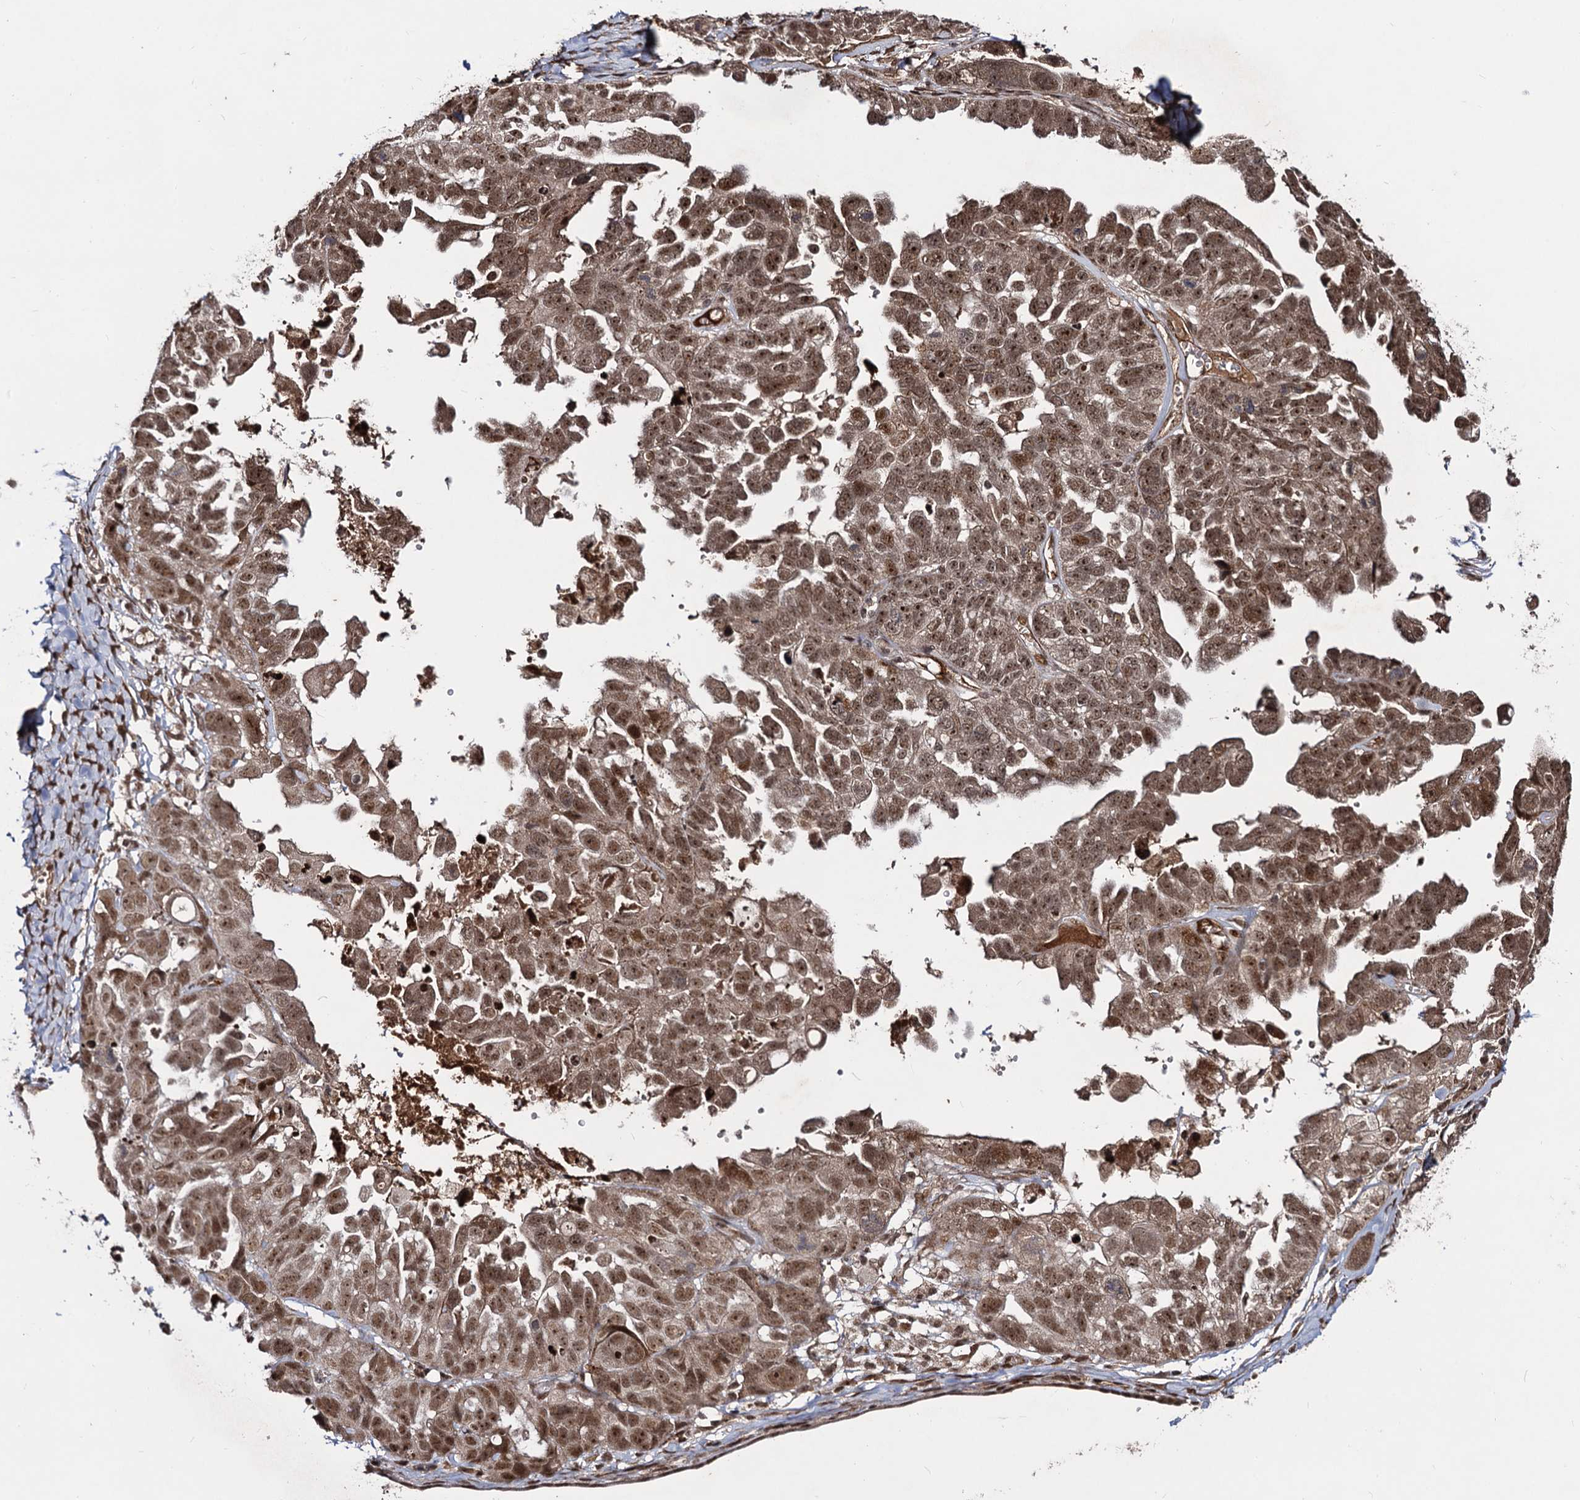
{"staining": {"intensity": "moderate", "quantity": ">75%", "location": "cytoplasmic/membranous,nuclear"}, "tissue": "ovarian cancer", "cell_type": "Tumor cells", "image_type": "cancer", "snomed": [{"axis": "morphology", "description": "Cystadenocarcinoma, serous, NOS"}, {"axis": "topography", "description": "Ovary"}], "caption": "Ovarian cancer (serous cystadenocarcinoma) stained with a brown dye exhibits moderate cytoplasmic/membranous and nuclear positive staining in approximately >75% of tumor cells.", "gene": "SFSWAP", "patient": {"sex": "female", "age": 79}}